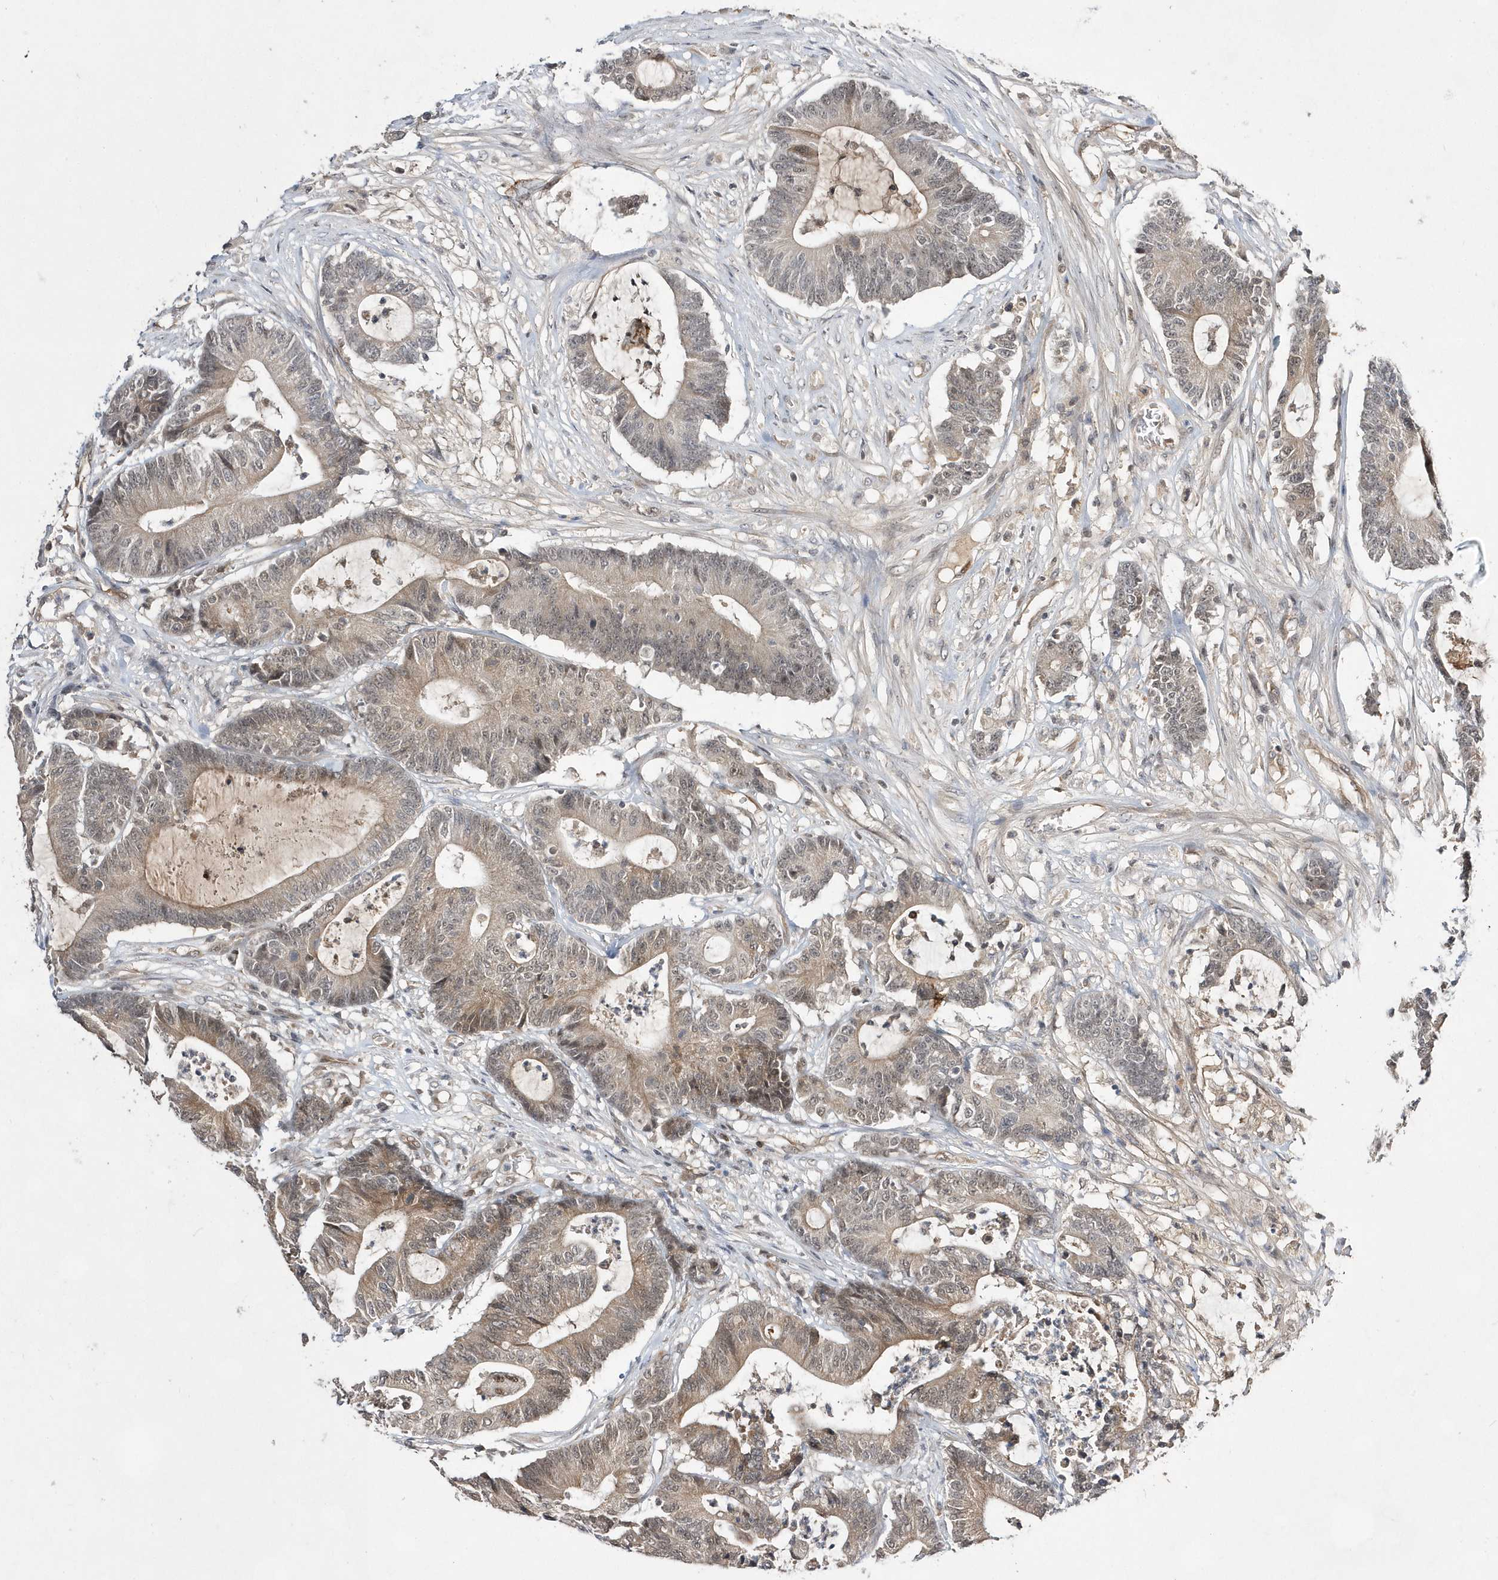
{"staining": {"intensity": "weak", "quantity": ">75%", "location": "cytoplasmic/membranous,nuclear"}, "tissue": "colorectal cancer", "cell_type": "Tumor cells", "image_type": "cancer", "snomed": [{"axis": "morphology", "description": "Adenocarcinoma, NOS"}, {"axis": "topography", "description": "Colon"}], "caption": "Adenocarcinoma (colorectal) stained for a protein exhibits weak cytoplasmic/membranous and nuclear positivity in tumor cells.", "gene": "TMEM132B", "patient": {"sex": "female", "age": 84}}